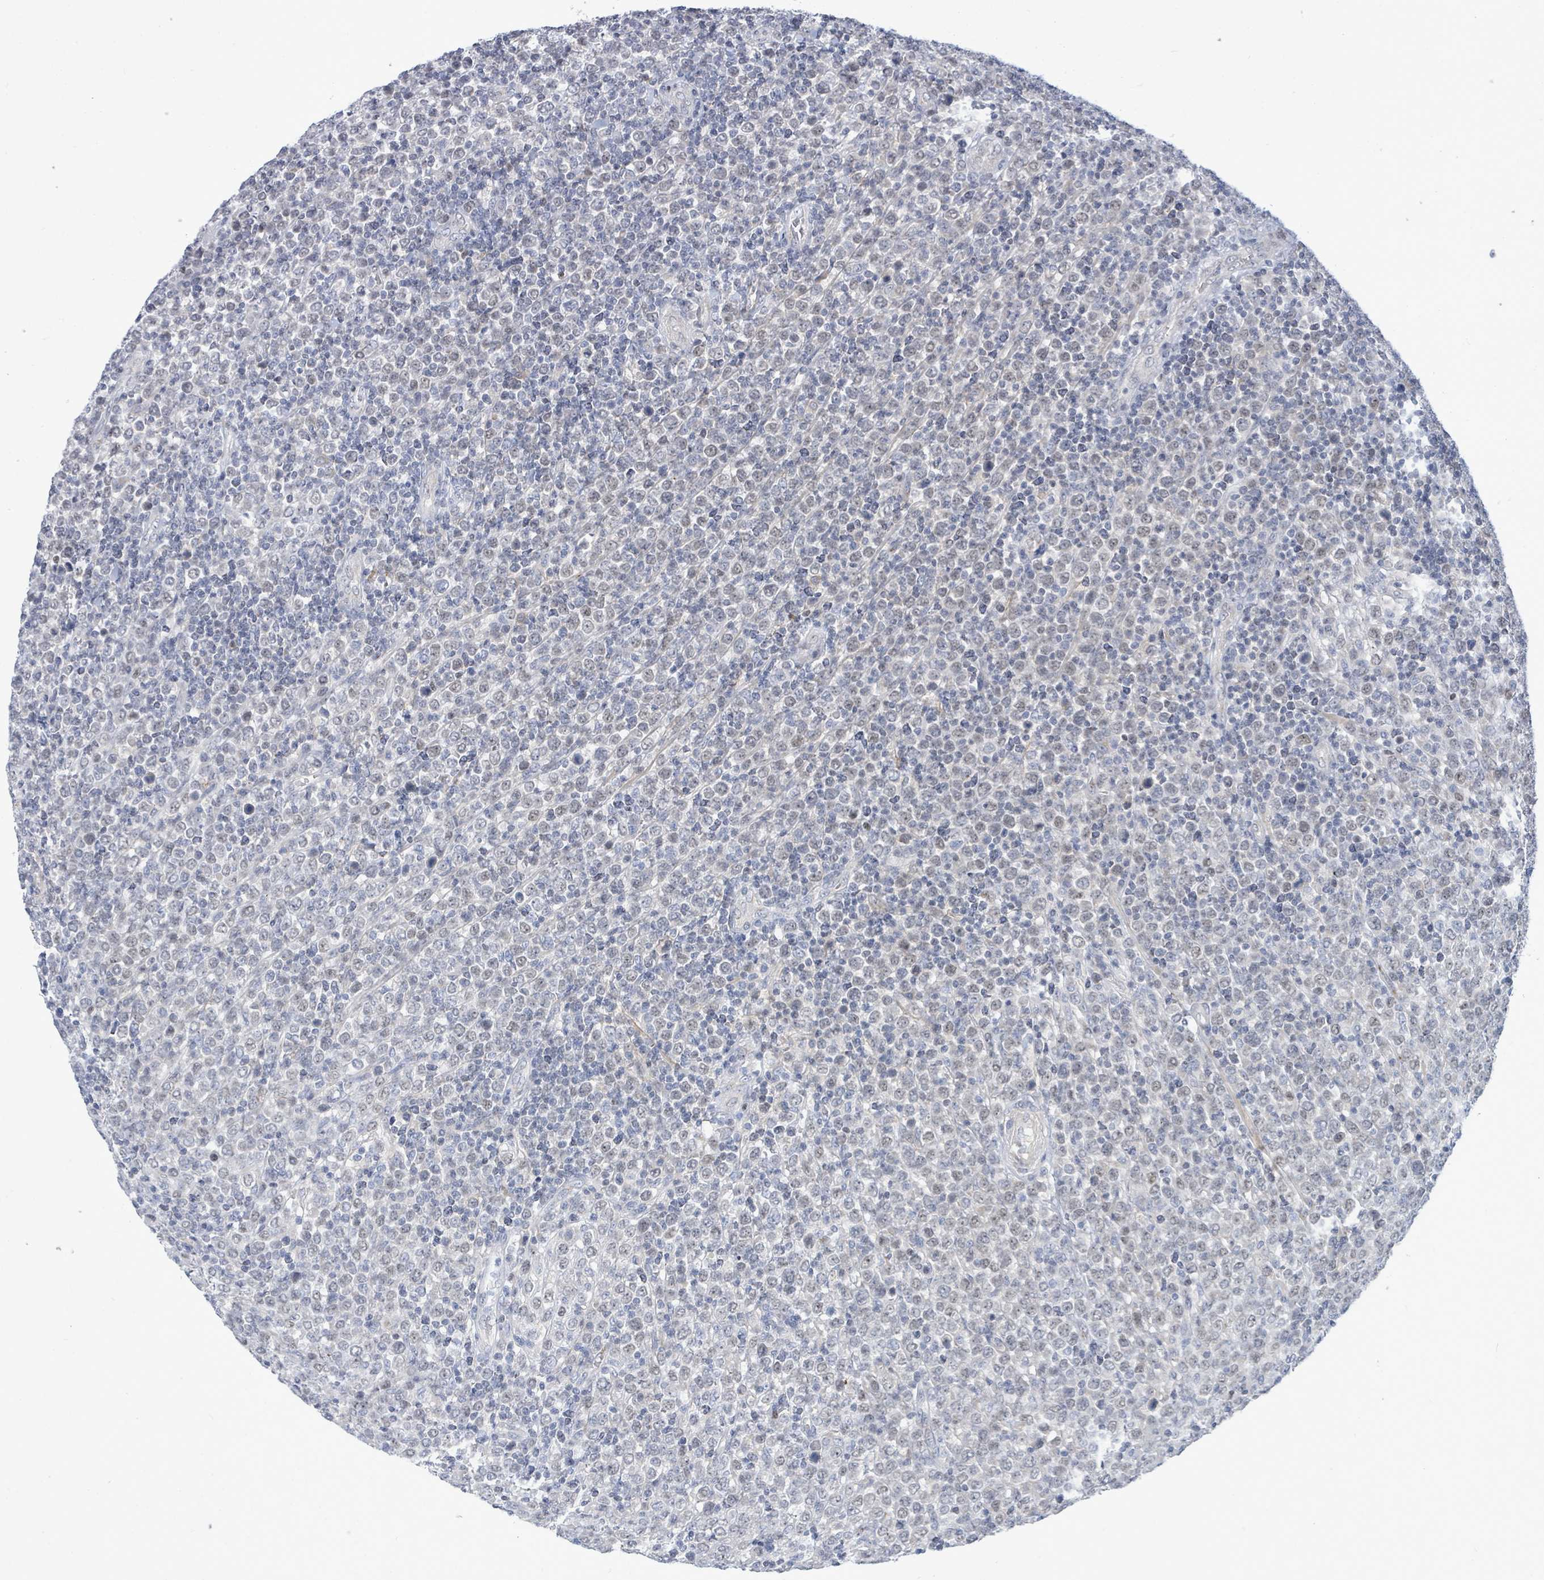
{"staining": {"intensity": "weak", "quantity": "<25%", "location": "nuclear"}, "tissue": "lymphoma", "cell_type": "Tumor cells", "image_type": "cancer", "snomed": [{"axis": "morphology", "description": "Malignant lymphoma, non-Hodgkin's type, High grade"}, {"axis": "topography", "description": "Soft tissue"}], "caption": "This is an IHC photomicrograph of high-grade malignant lymphoma, non-Hodgkin's type. There is no staining in tumor cells.", "gene": "ZFPM1", "patient": {"sex": "female", "age": 56}}